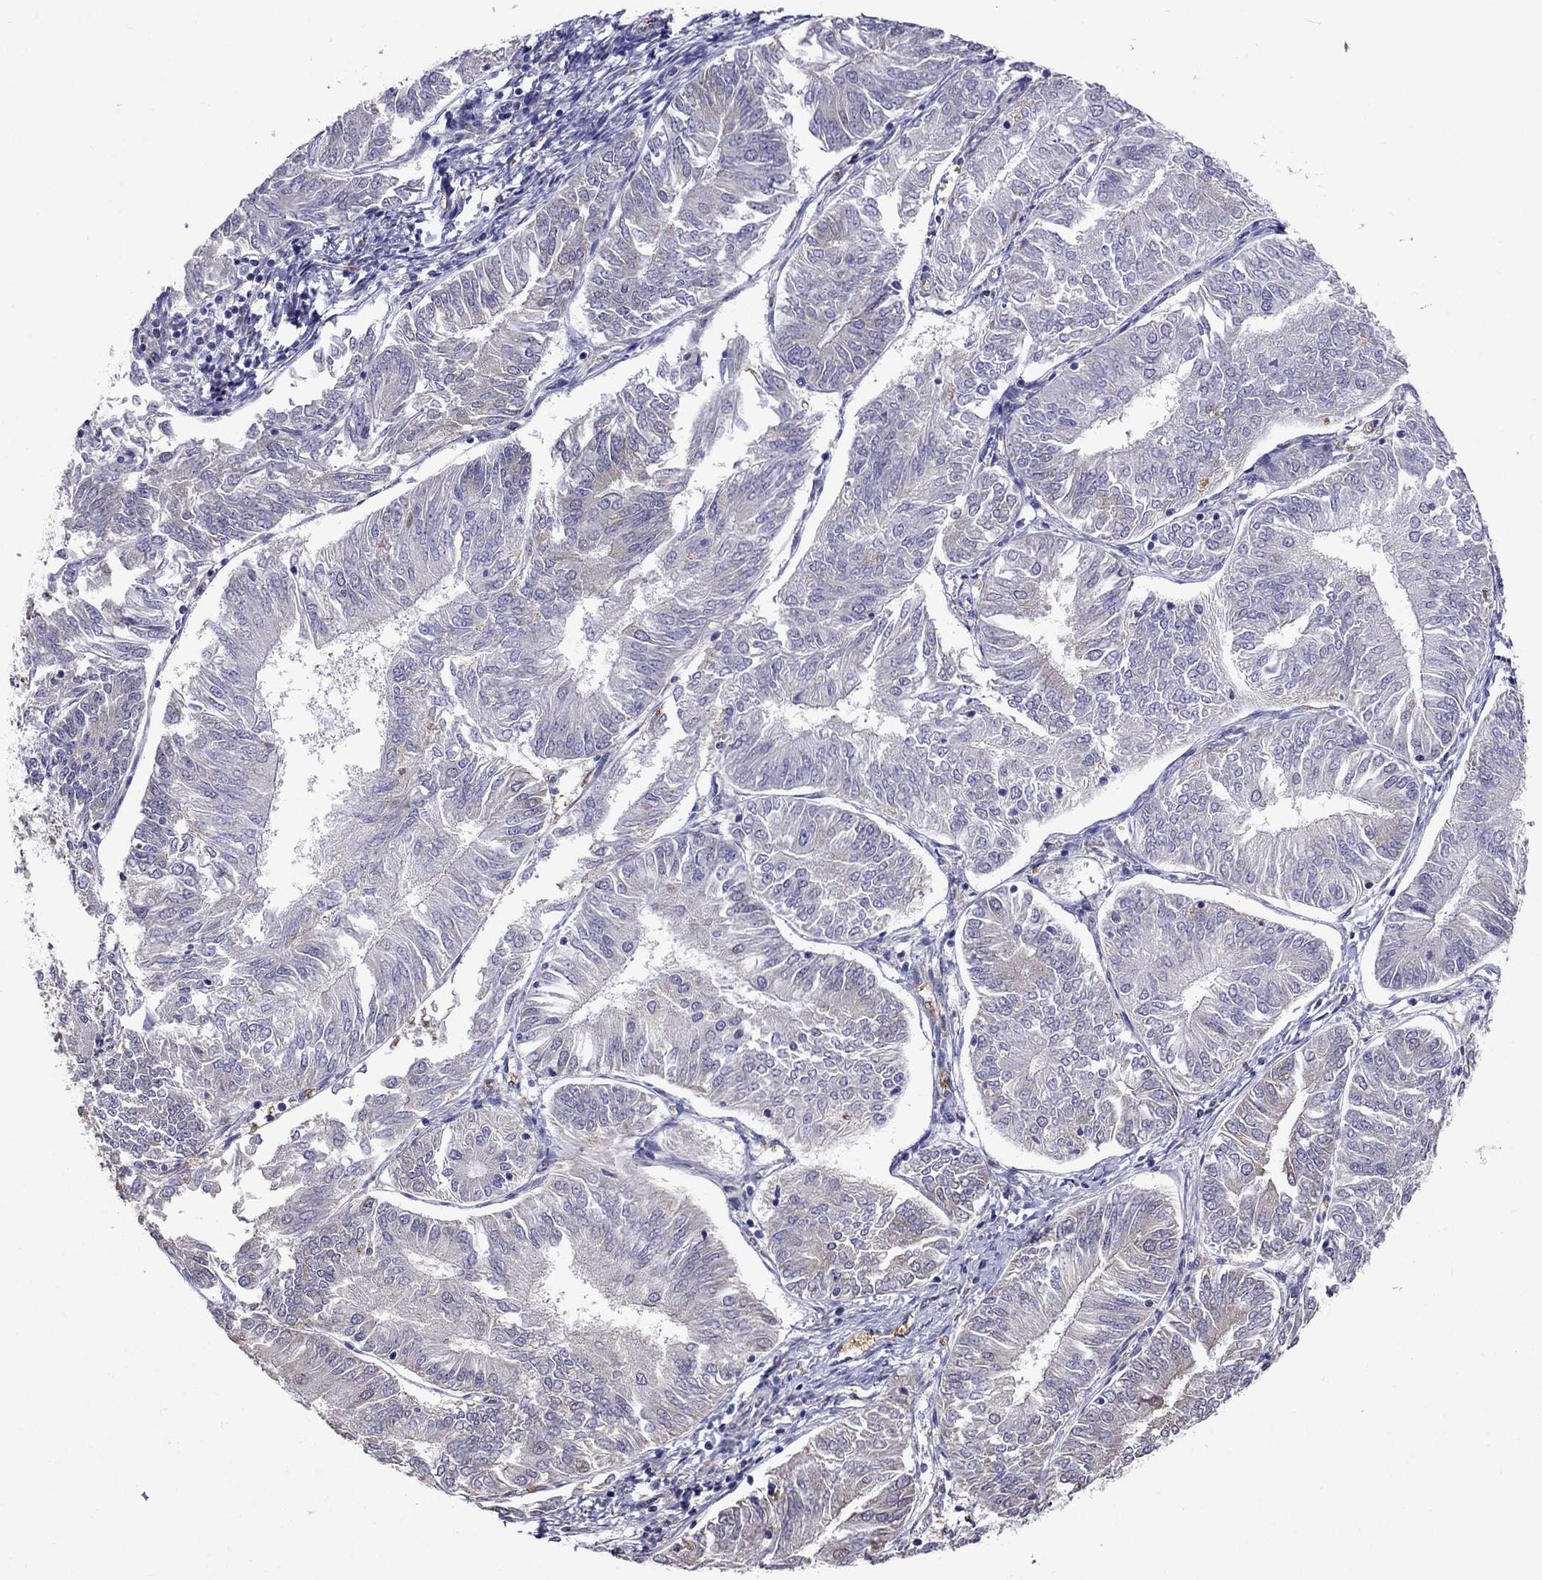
{"staining": {"intensity": "negative", "quantity": "none", "location": "none"}, "tissue": "endometrial cancer", "cell_type": "Tumor cells", "image_type": "cancer", "snomed": [{"axis": "morphology", "description": "Adenocarcinoma, NOS"}, {"axis": "topography", "description": "Endometrium"}], "caption": "High magnification brightfield microscopy of endometrial cancer stained with DAB (brown) and counterstained with hematoxylin (blue): tumor cells show no significant staining.", "gene": "ADAM28", "patient": {"sex": "female", "age": 58}}